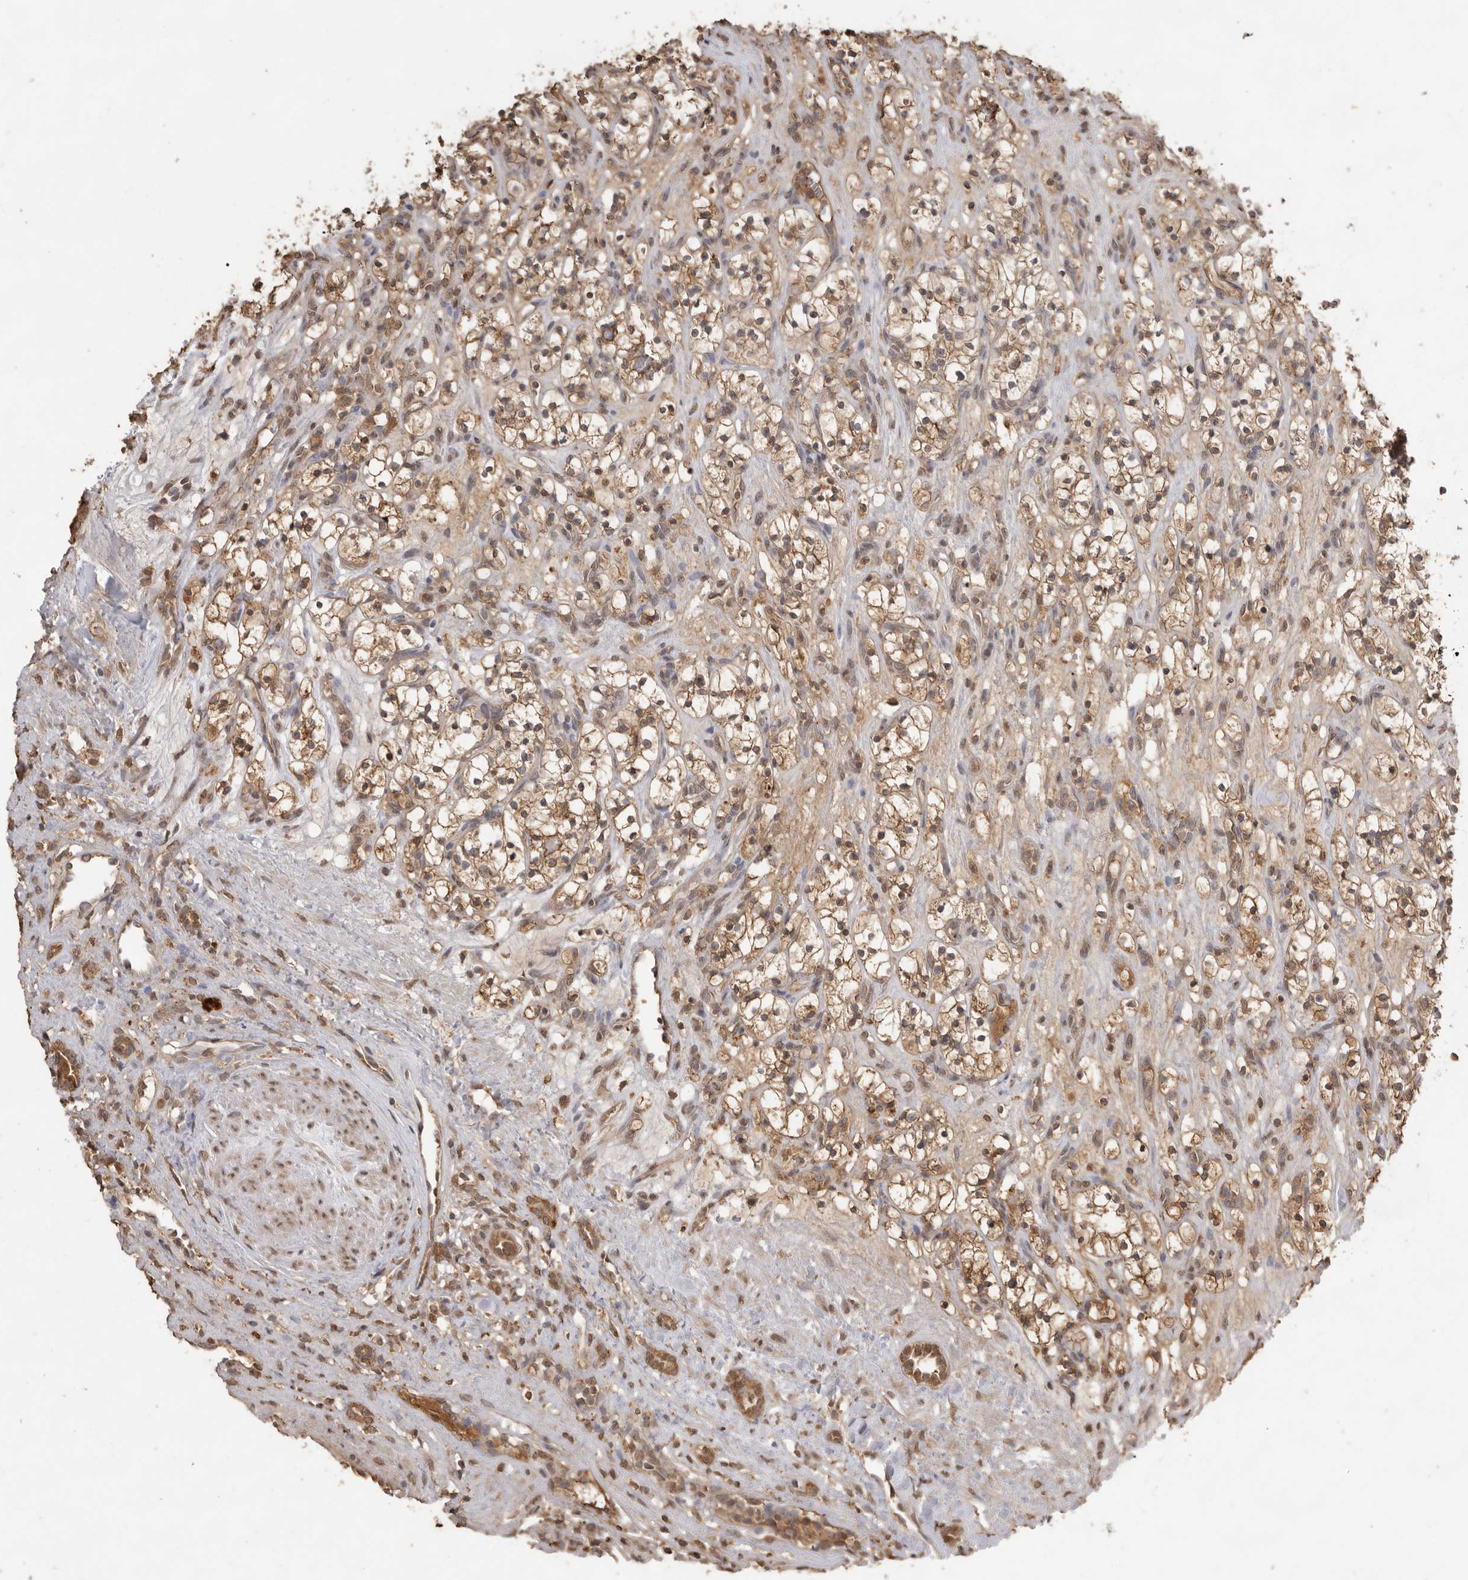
{"staining": {"intensity": "moderate", "quantity": ">75%", "location": "cytoplasmic/membranous"}, "tissue": "renal cancer", "cell_type": "Tumor cells", "image_type": "cancer", "snomed": [{"axis": "morphology", "description": "Adenocarcinoma, NOS"}, {"axis": "topography", "description": "Kidney"}], "caption": "Tumor cells show moderate cytoplasmic/membranous staining in approximately >75% of cells in renal adenocarcinoma.", "gene": "JAG2", "patient": {"sex": "female", "age": 57}}